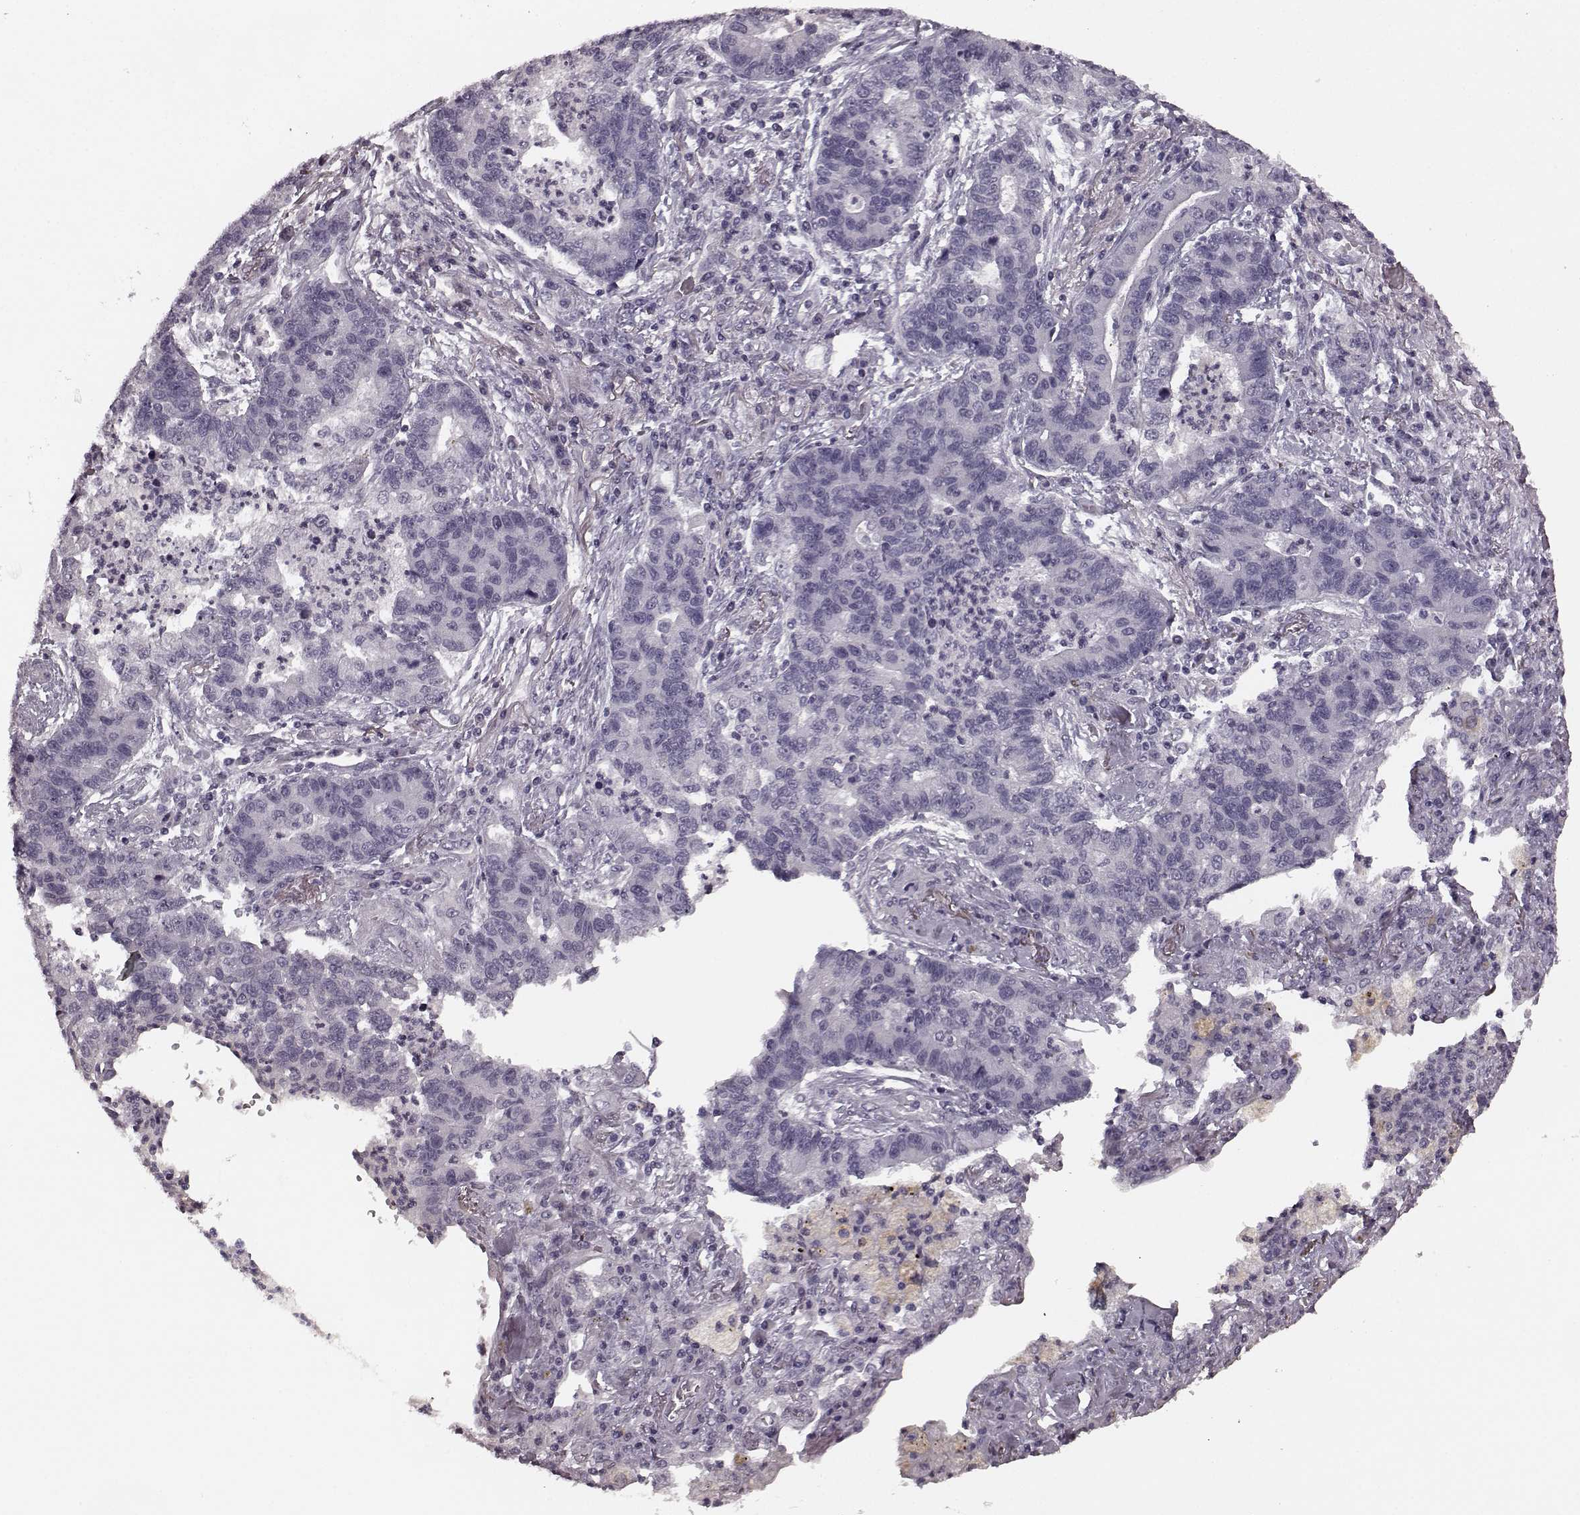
{"staining": {"intensity": "negative", "quantity": "none", "location": "none"}, "tissue": "lung cancer", "cell_type": "Tumor cells", "image_type": "cancer", "snomed": [{"axis": "morphology", "description": "Adenocarcinoma, NOS"}, {"axis": "topography", "description": "Lung"}], "caption": "Tumor cells show no significant expression in lung cancer. The staining was performed using DAB (3,3'-diaminobenzidine) to visualize the protein expression in brown, while the nuclei were stained in blue with hematoxylin (Magnification: 20x).", "gene": "RIT2", "patient": {"sex": "female", "age": 57}}